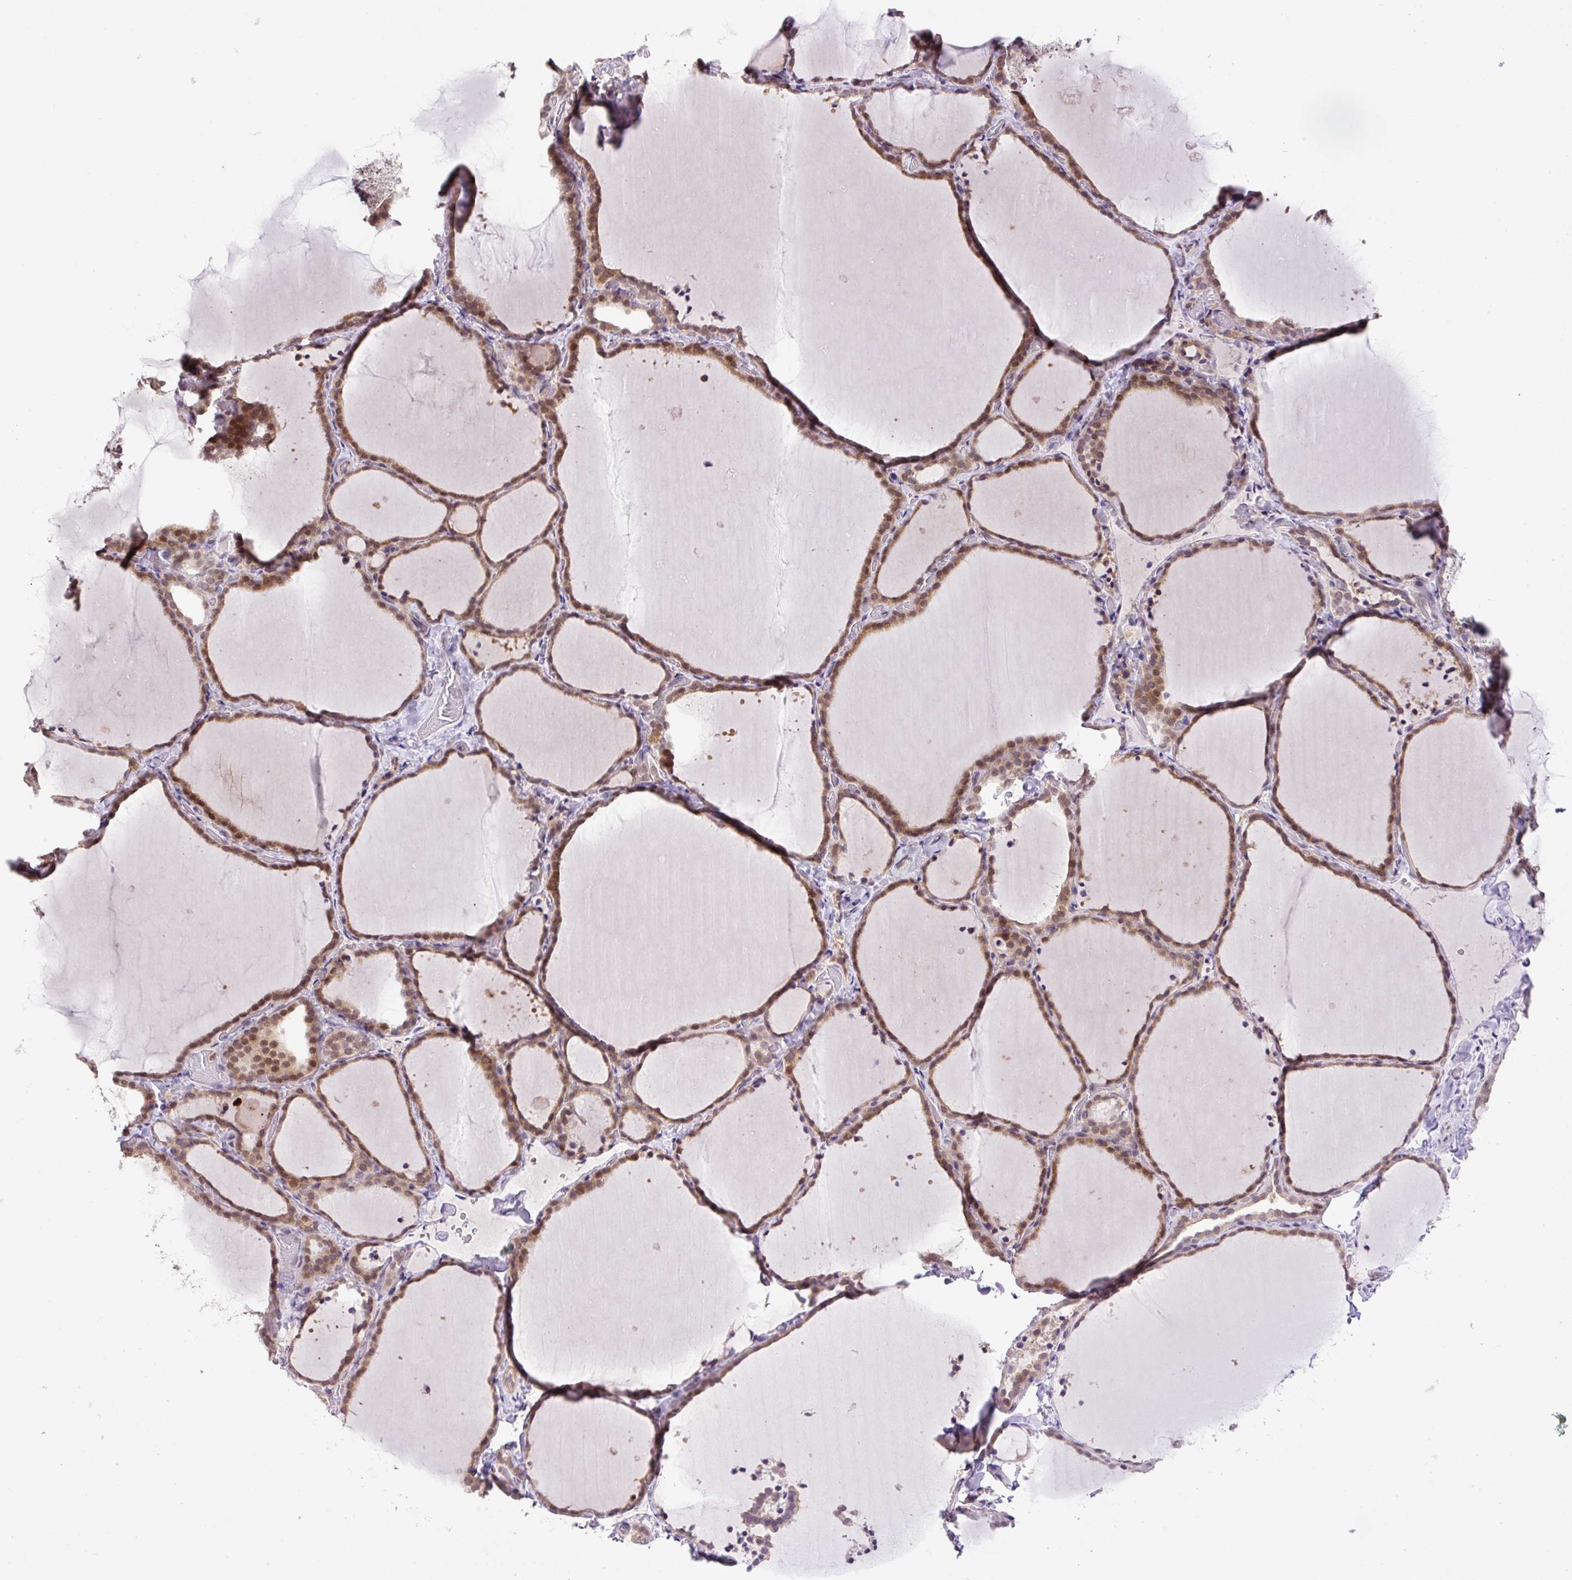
{"staining": {"intensity": "moderate", "quantity": ">75%", "location": "cytoplasmic/membranous,nuclear"}, "tissue": "thyroid gland", "cell_type": "Glandular cells", "image_type": "normal", "snomed": [{"axis": "morphology", "description": "Normal tissue, NOS"}, {"axis": "topography", "description": "Thyroid gland"}], "caption": "A brown stain highlights moderate cytoplasmic/membranous,nuclear positivity of a protein in glandular cells of benign thyroid gland. (brown staining indicates protein expression, while blue staining denotes nuclei).", "gene": "KPNA1", "patient": {"sex": "female", "age": 22}}